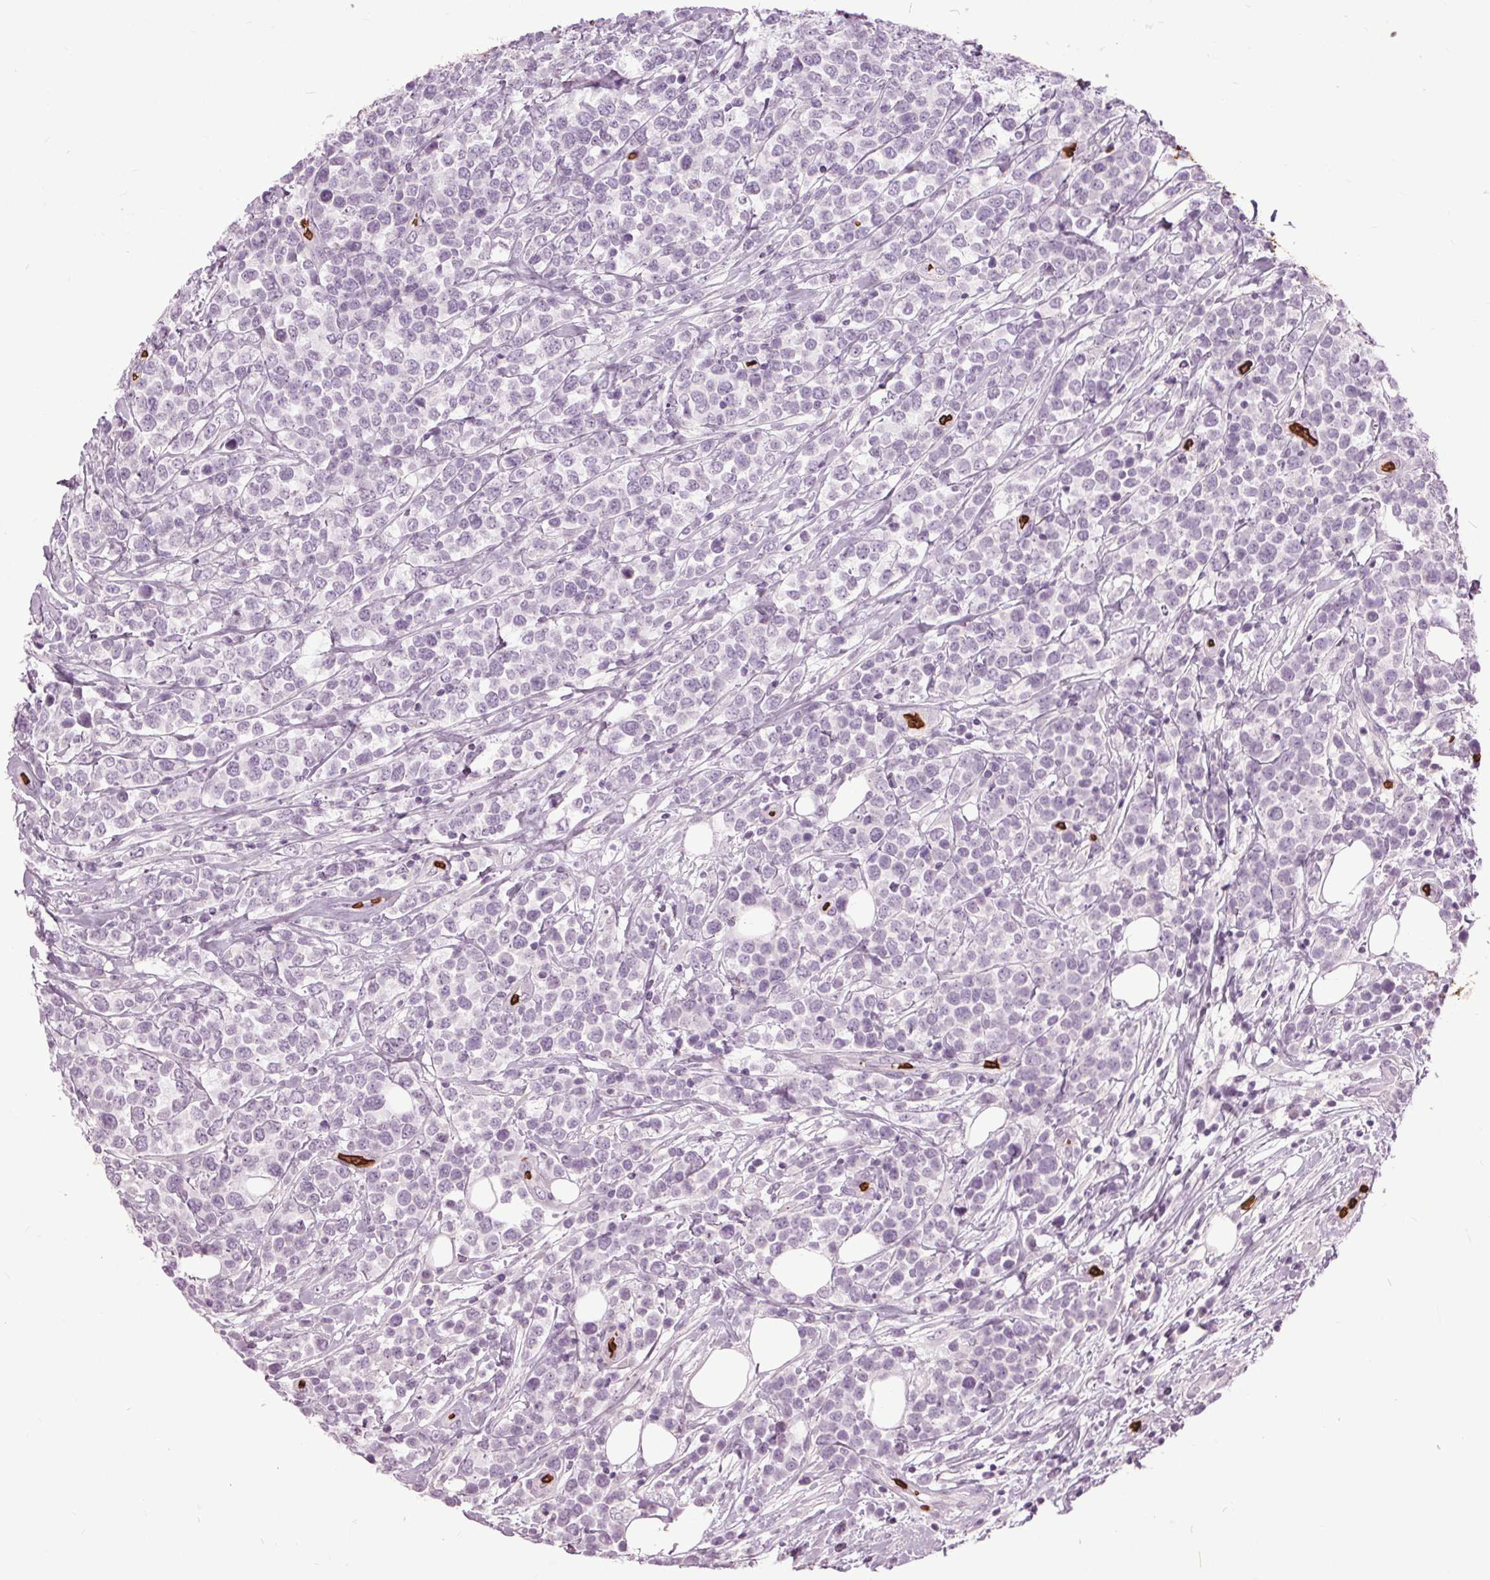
{"staining": {"intensity": "negative", "quantity": "none", "location": "none"}, "tissue": "lymphoma", "cell_type": "Tumor cells", "image_type": "cancer", "snomed": [{"axis": "morphology", "description": "Malignant lymphoma, non-Hodgkin's type, High grade"}, {"axis": "topography", "description": "Soft tissue"}], "caption": "DAB (3,3'-diaminobenzidine) immunohistochemical staining of human lymphoma shows no significant positivity in tumor cells.", "gene": "SLC4A1", "patient": {"sex": "female", "age": 56}}